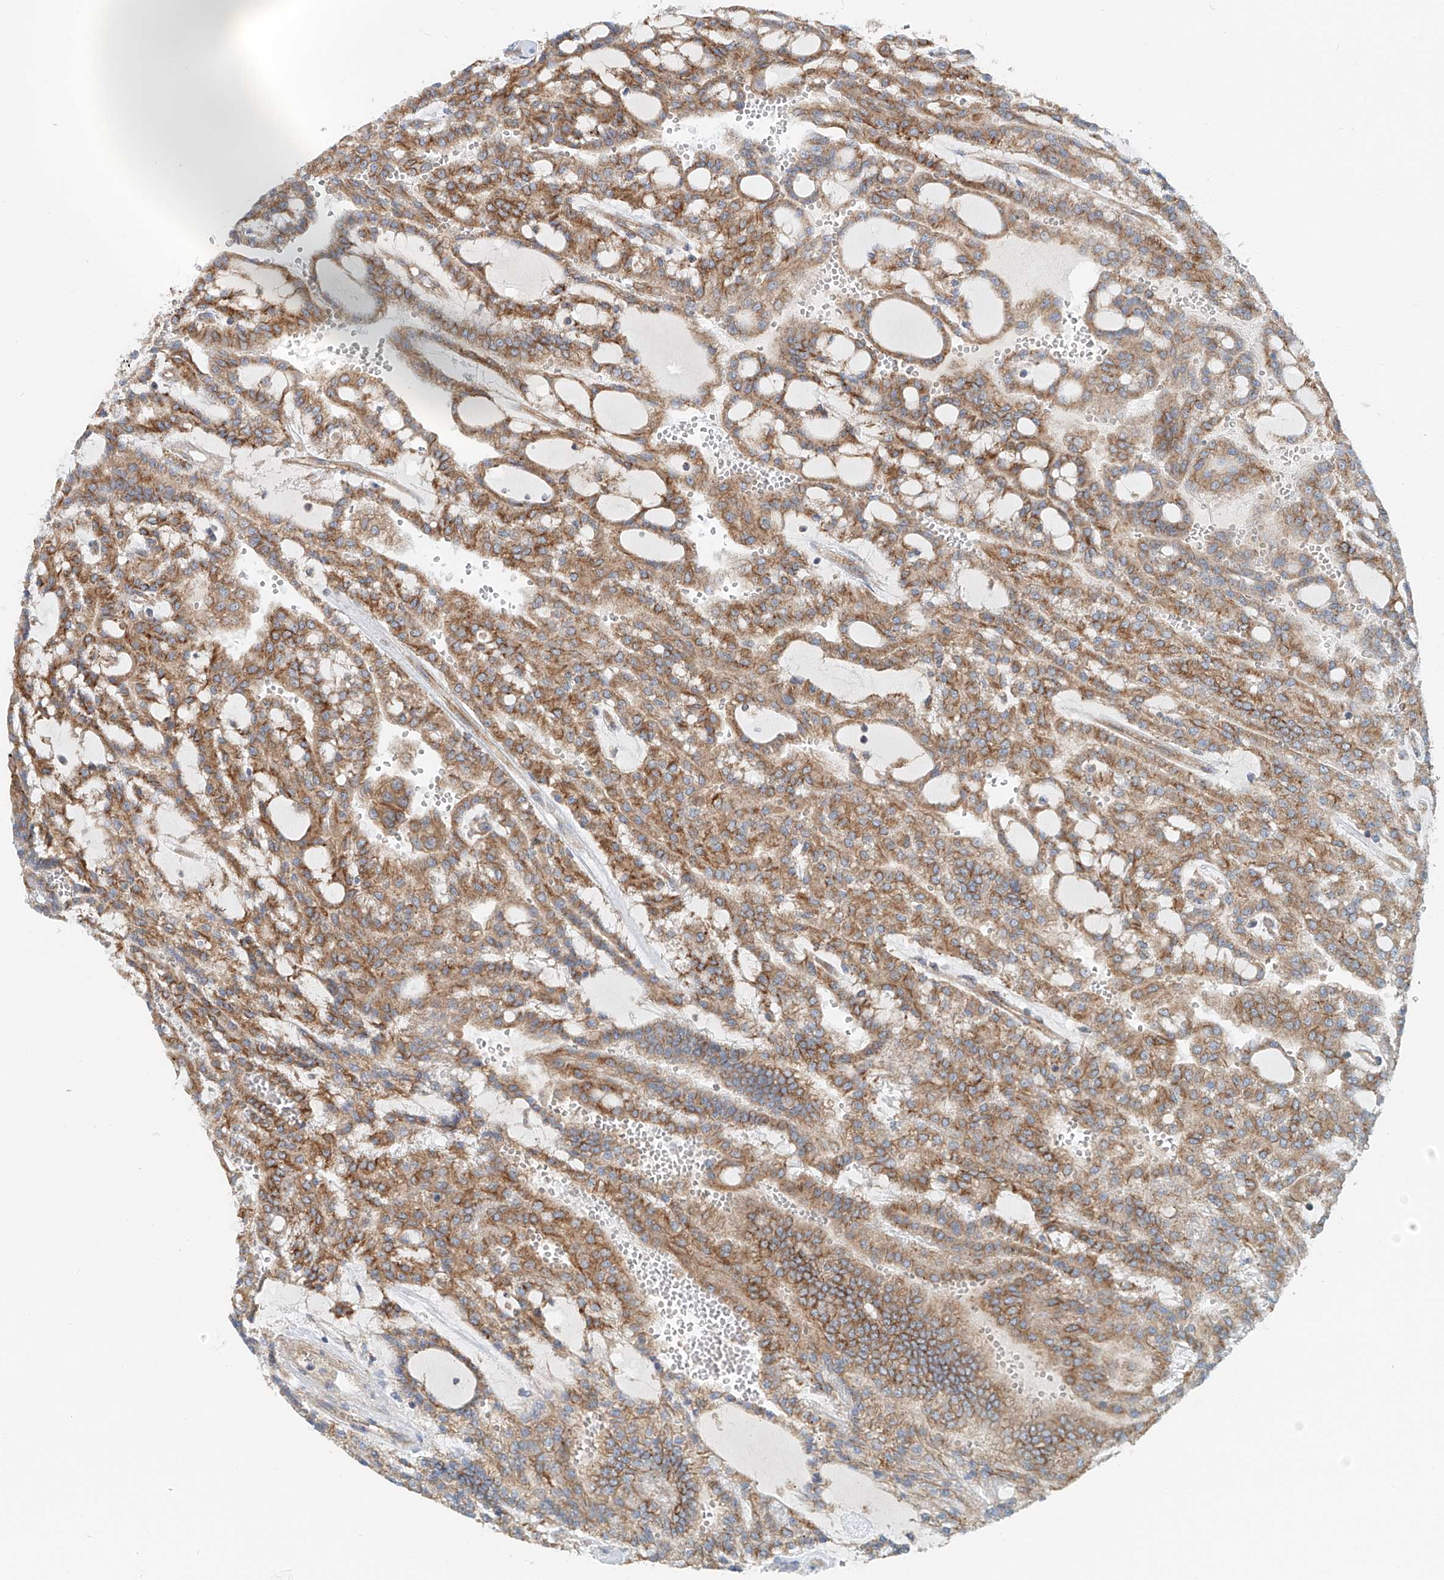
{"staining": {"intensity": "moderate", "quantity": ">75%", "location": "cytoplasmic/membranous"}, "tissue": "renal cancer", "cell_type": "Tumor cells", "image_type": "cancer", "snomed": [{"axis": "morphology", "description": "Adenocarcinoma, NOS"}, {"axis": "topography", "description": "Kidney"}], "caption": "A brown stain shows moderate cytoplasmic/membranous expression of a protein in human renal cancer tumor cells.", "gene": "SNAP29", "patient": {"sex": "male", "age": 63}}